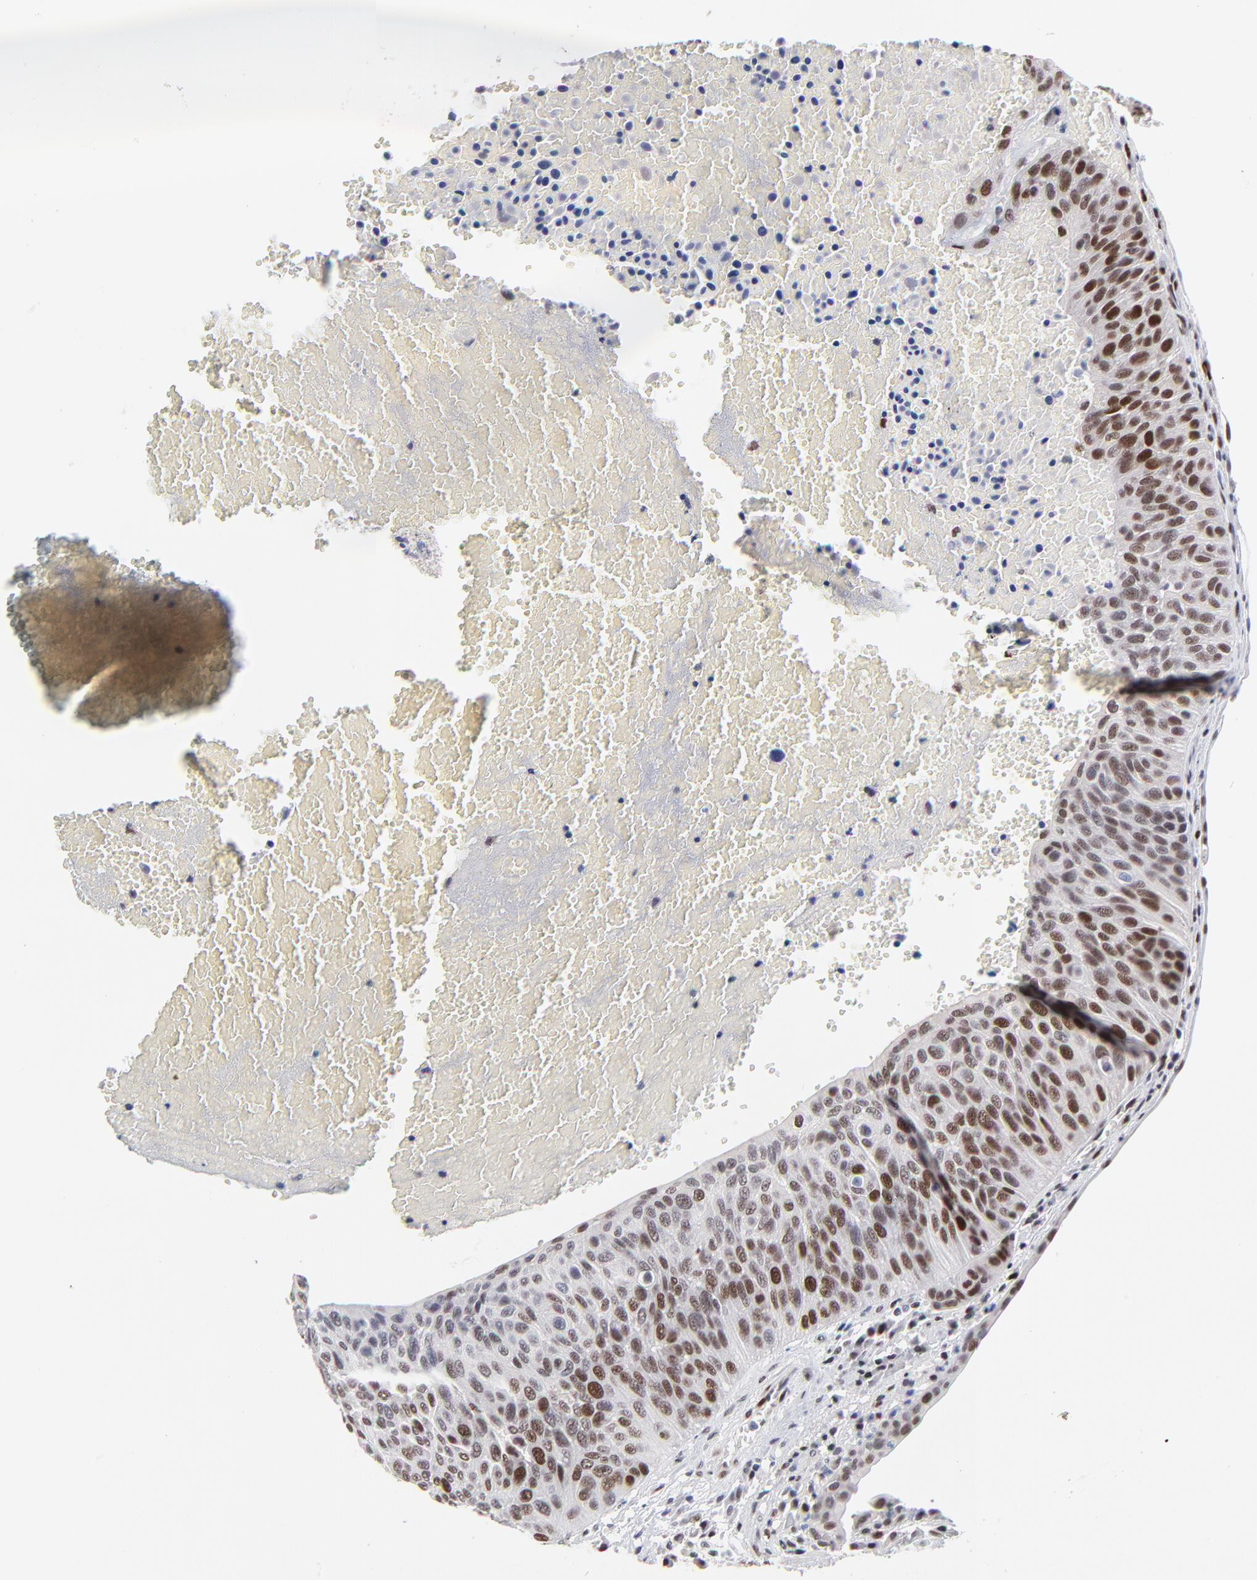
{"staining": {"intensity": "moderate", "quantity": ">75%", "location": "nuclear"}, "tissue": "urothelial cancer", "cell_type": "Tumor cells", "image_type": "cancer", "snomed": [{"axis": "morphology", "description": "Urothelial carcinoma, High grade"}, {"axis": "topography", "description": "Urinary bladder"}], "caption": "Brown immunohistochemical staining in high-grade urothelial carcinoma shows moderate nuclear staining in approximately >75% of tumor cells.", "gene": "OGFOD1", "patient": {"sex": "male", "age": 66}}